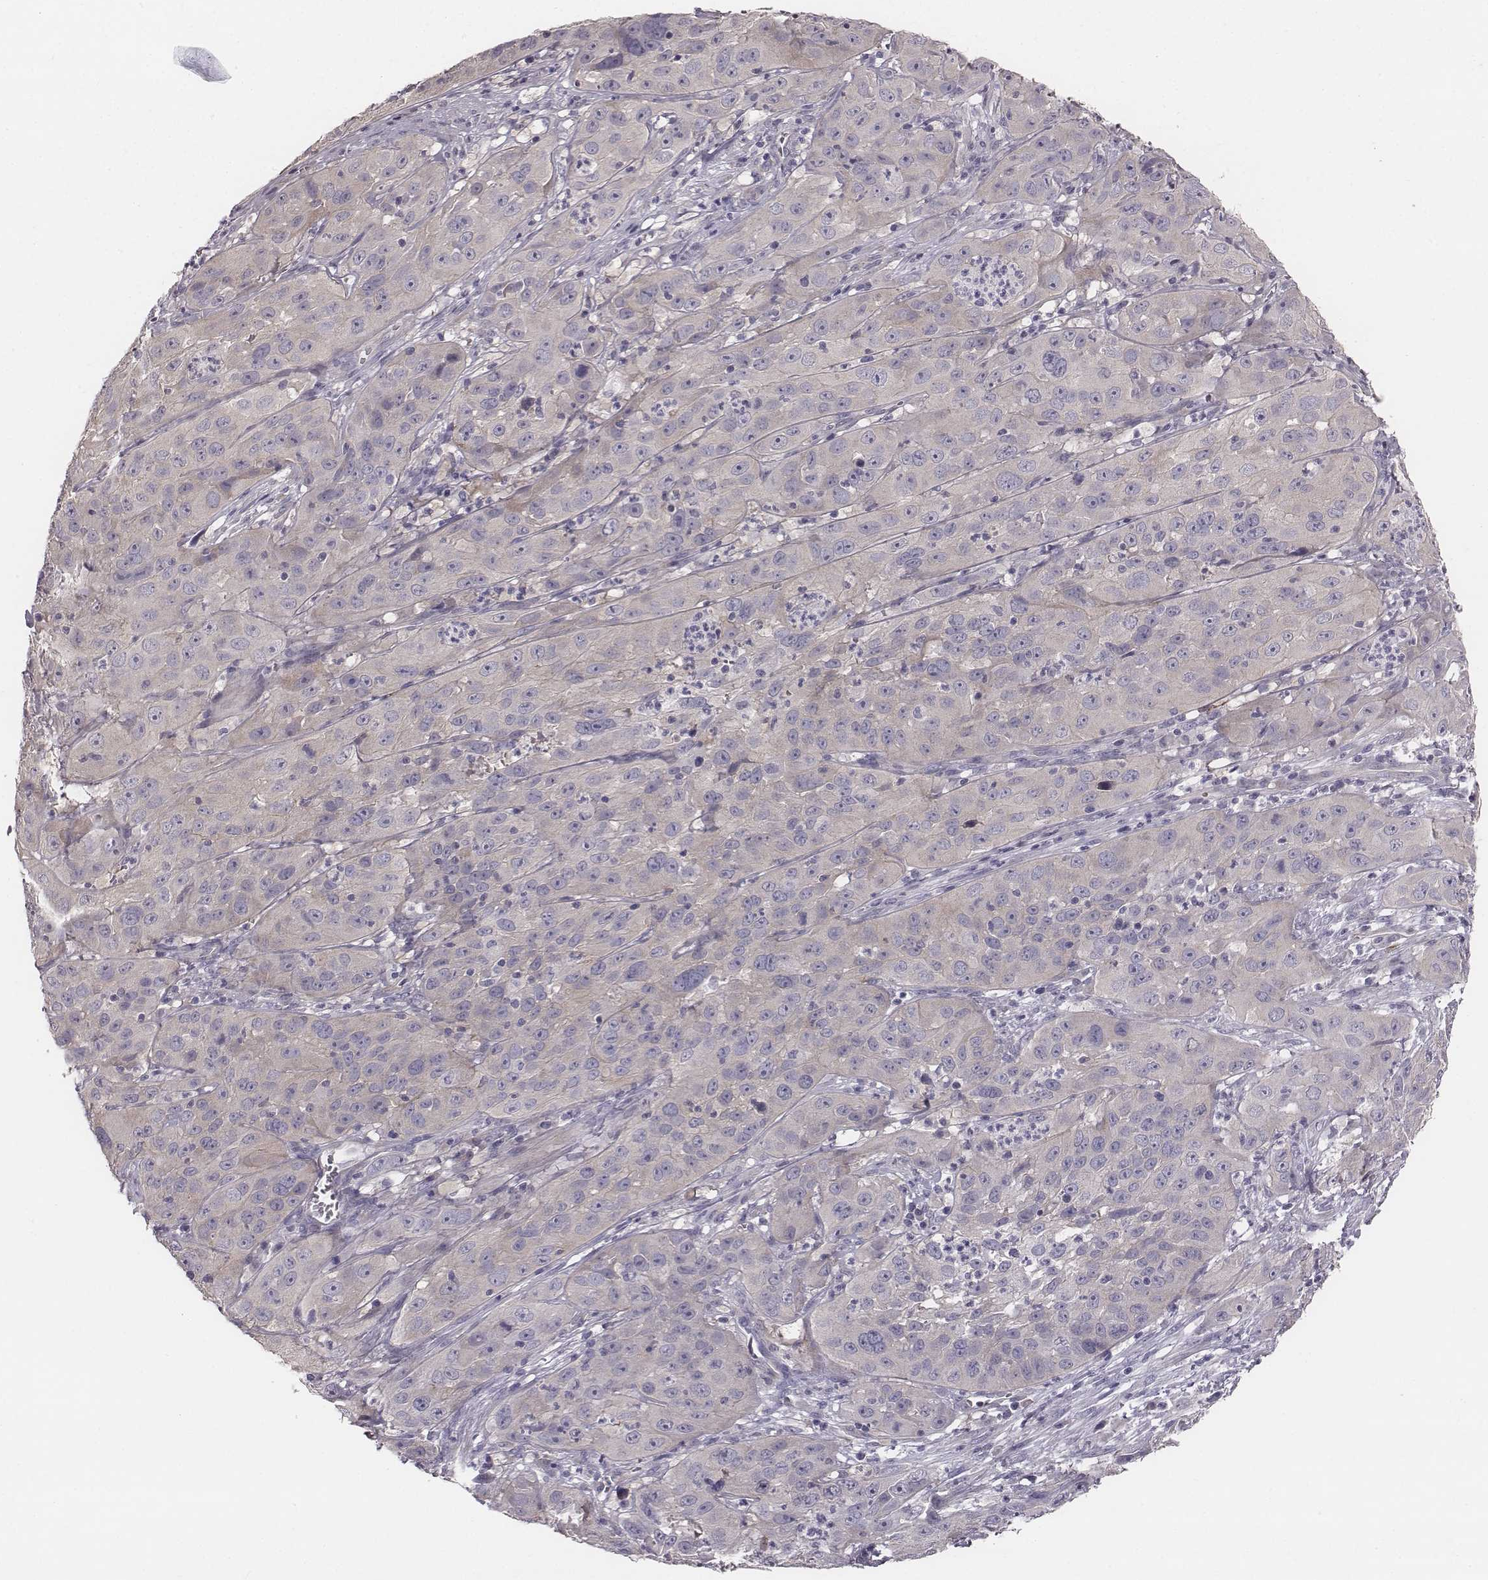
{"staining": {"intensity": "negative", "quantity": "none", "location": "none"}, "tissue": "cervical cancer", "cell_type": "Tumor cells", "image_type": "cancer", "snomed": [{"axis": "morphology", "description": "Squamous cell carcinoma, NOS"}, {"axis": "topography", "description": "Cervix"}], "caption": "The micrograph shows no staining of tumor cells in squamous cell carcinoma (cervical). Nuclei are stained in blue.", "gene": "PRKCZ", "patient": {"sex": "female", "age": 32}}